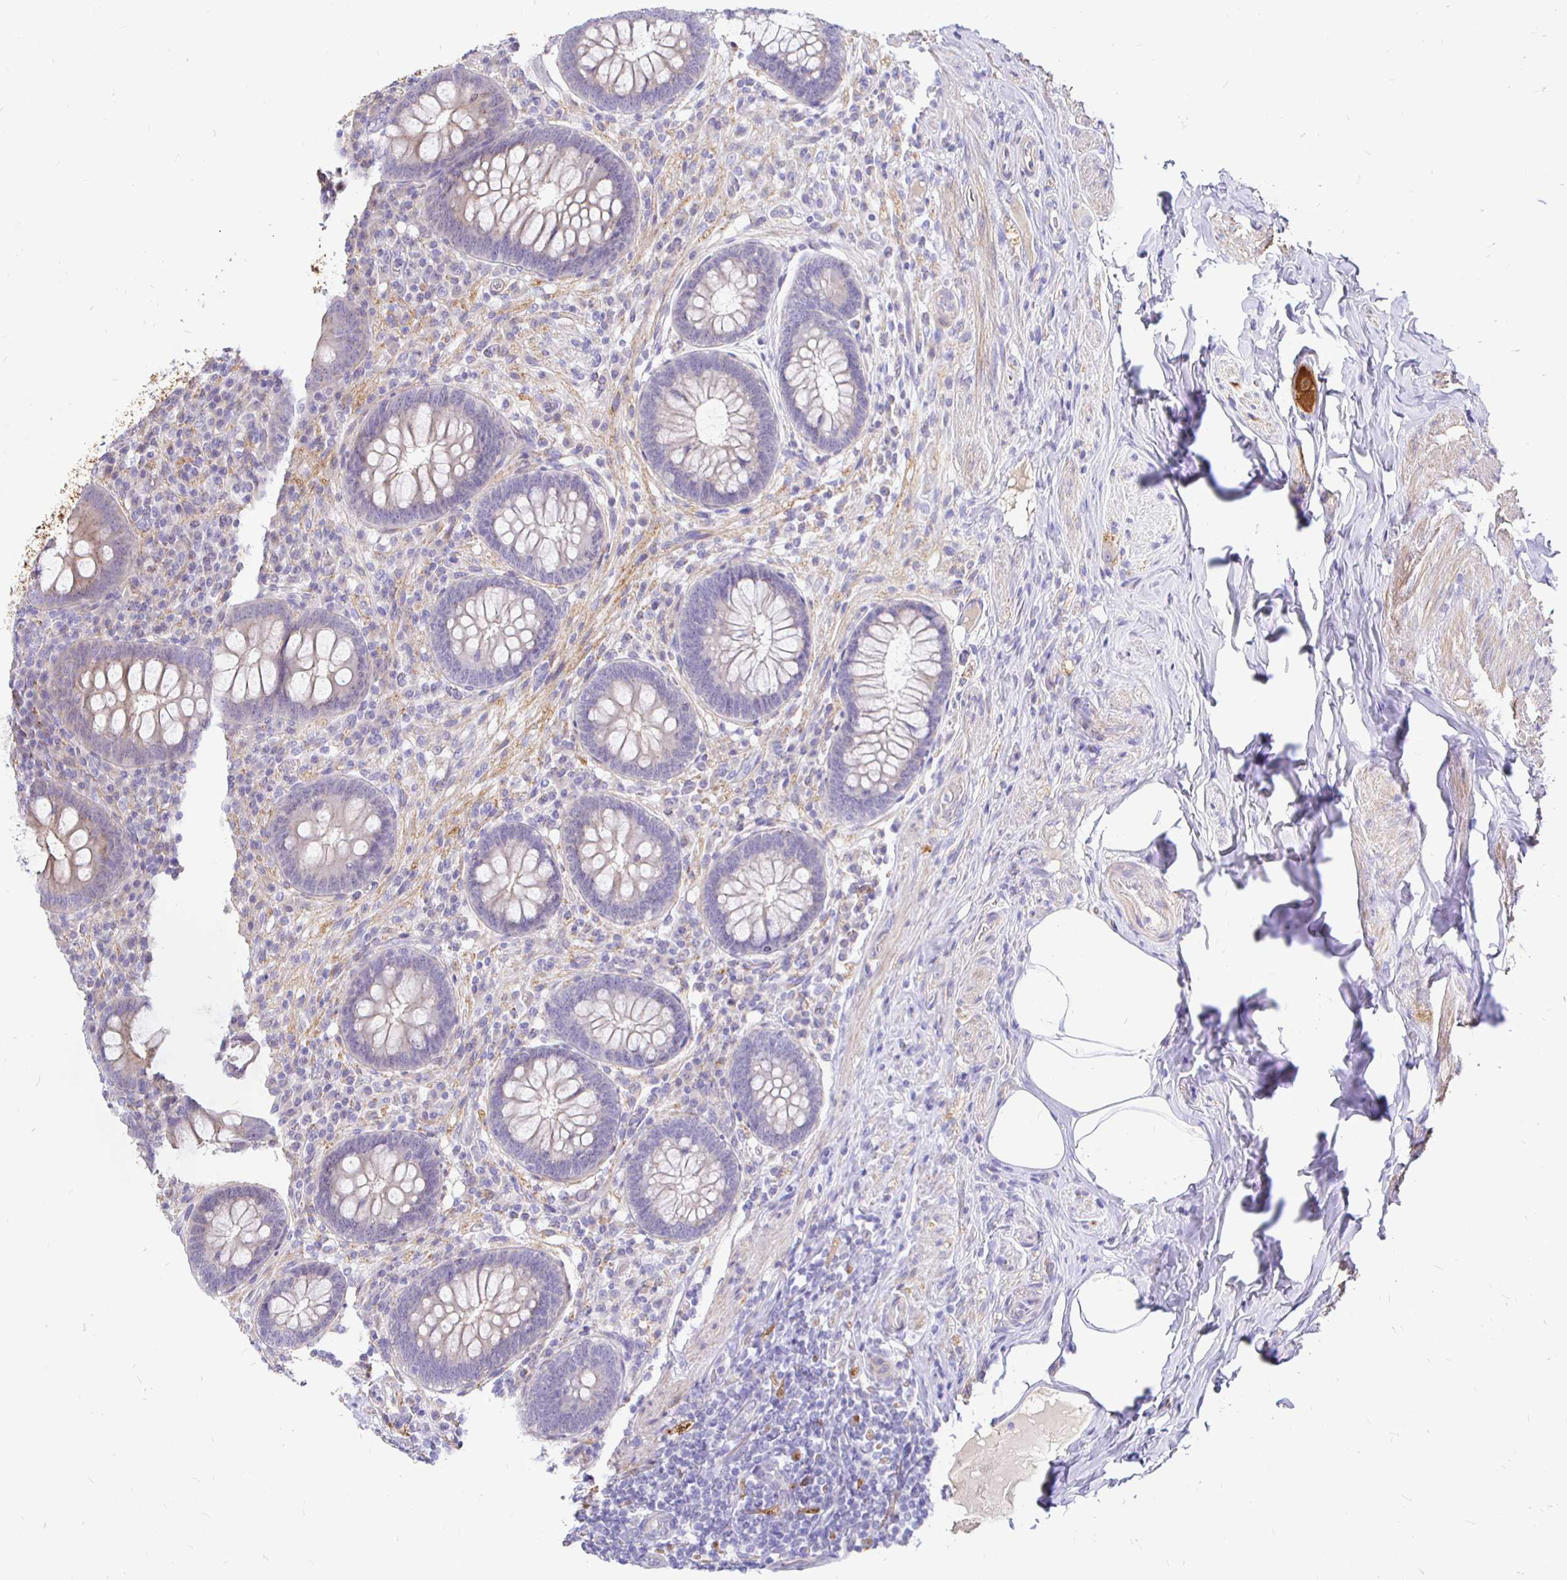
{"staining": {"intensity": "negative", "quantity": "none", "location": "none"}, "tissue": "appendix", "cell_type": "Glandular cells", "image_type": "normal", "snomed": [{"axis": "morphology", "description": "Normal tissue, NOS"}, {"axis": "topography", "description": "Appendix"}], "caption": "Appendix was stained to show a protein in brown. There is no significant expression in glandular cells. Nuclei are stained in blue.", "gene": "NECAB1", "patient": {"sex": "male", "age": 71}}